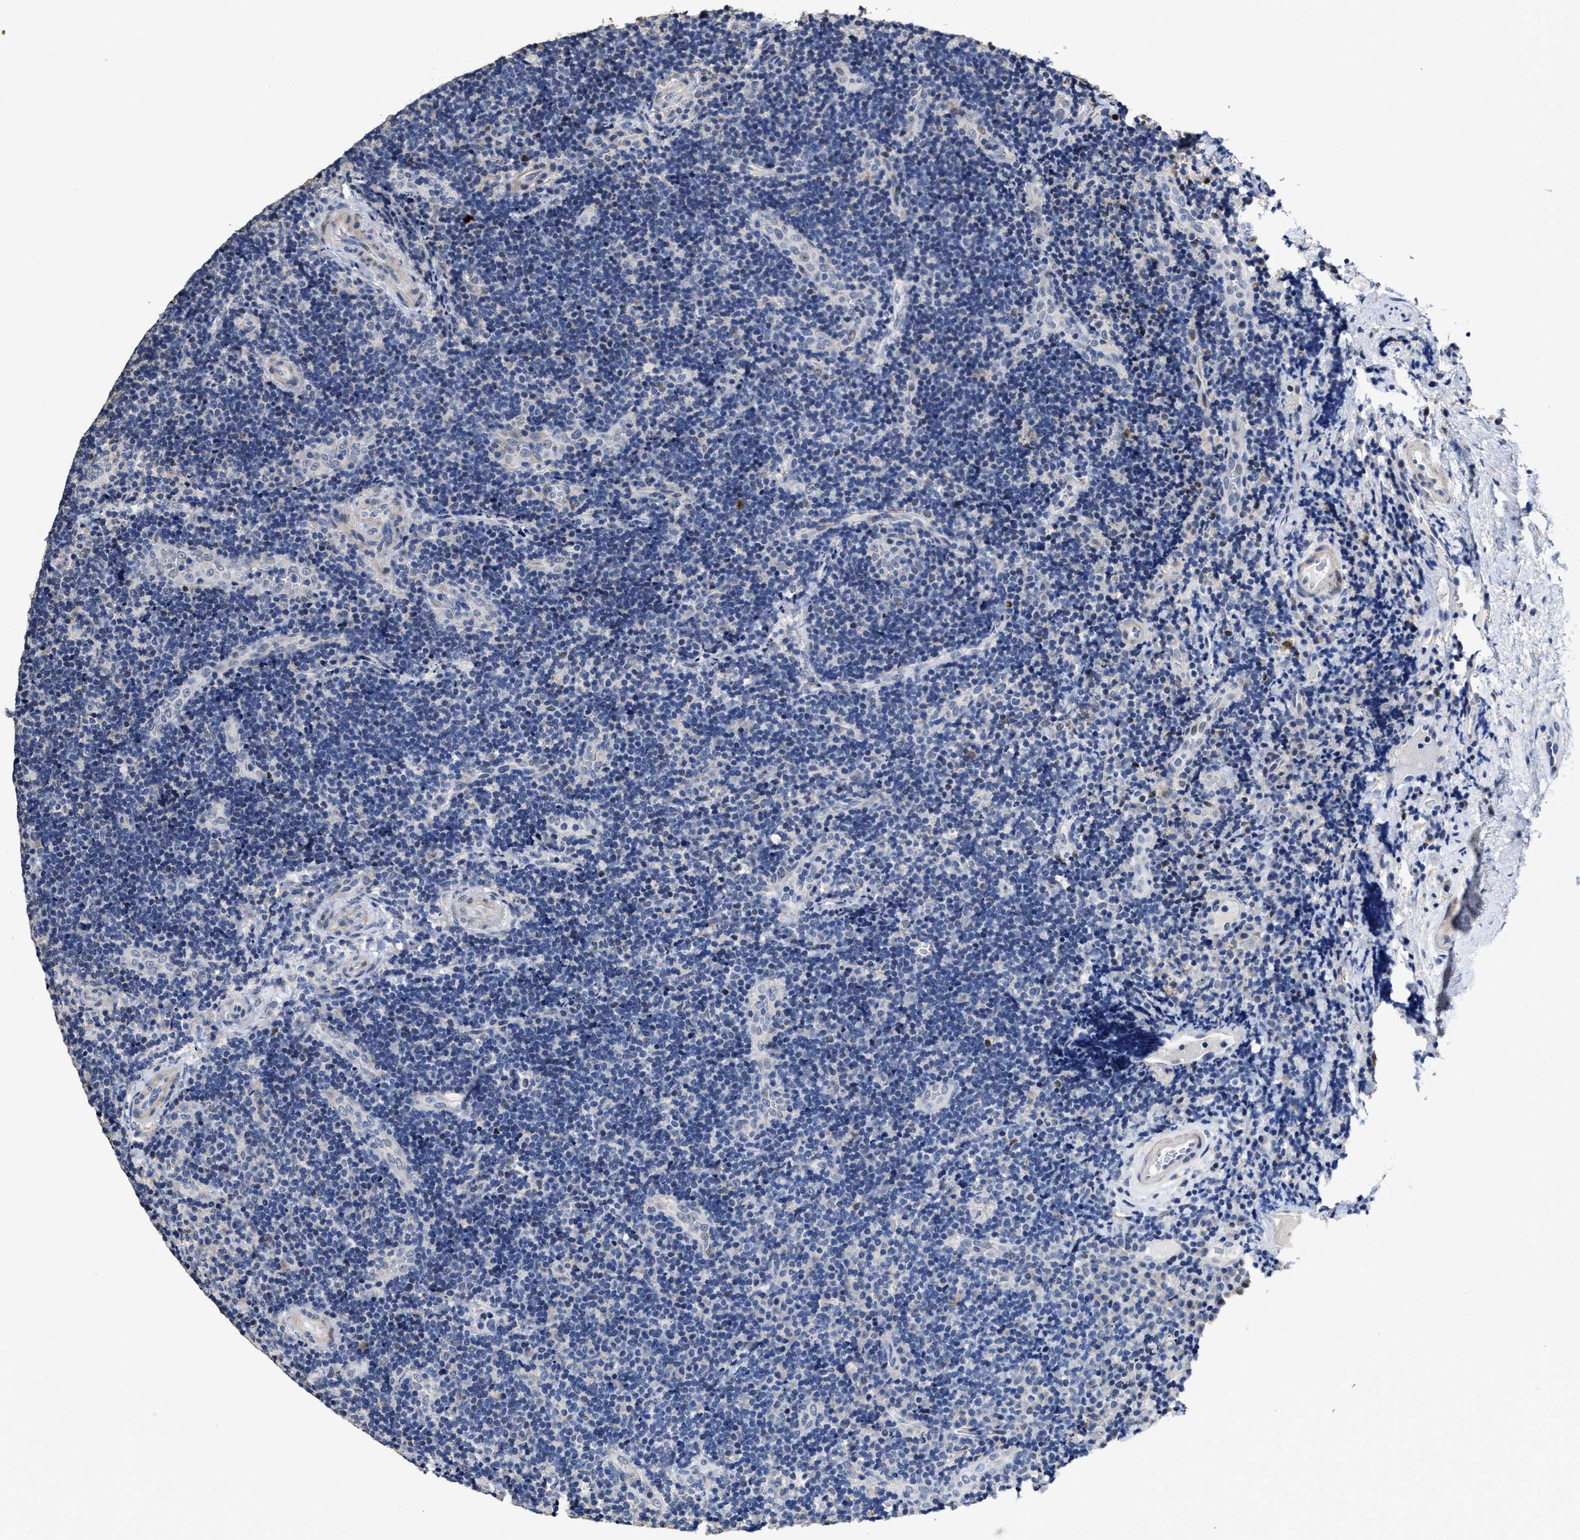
{"staining": {"intensity": "negative", "quantity": "none", "location": "none"}, "tissue": "lymphoma", "cell_type": "Tumor cells", "image_type": "cancer", "snomed": [{"axis": "morphology", "description": "Malignant lymphoma, non-Hodgkin's type, High grade"}, {"axis": "topography", "description": "Tonsil"}], "caption": "There is no significant staining in tumor cells of high-grade malignant lymphoma, non-Hodgkin's type. The staining was performed using DAB (3,3'-diaminobenzidine) to visualize the protein expression in brown, while the nuclei were stained in blue with hematoxylin (Magnification: 20x).", "gene": "ZFAT", "patient": {"sex": "female", "age": 36}}